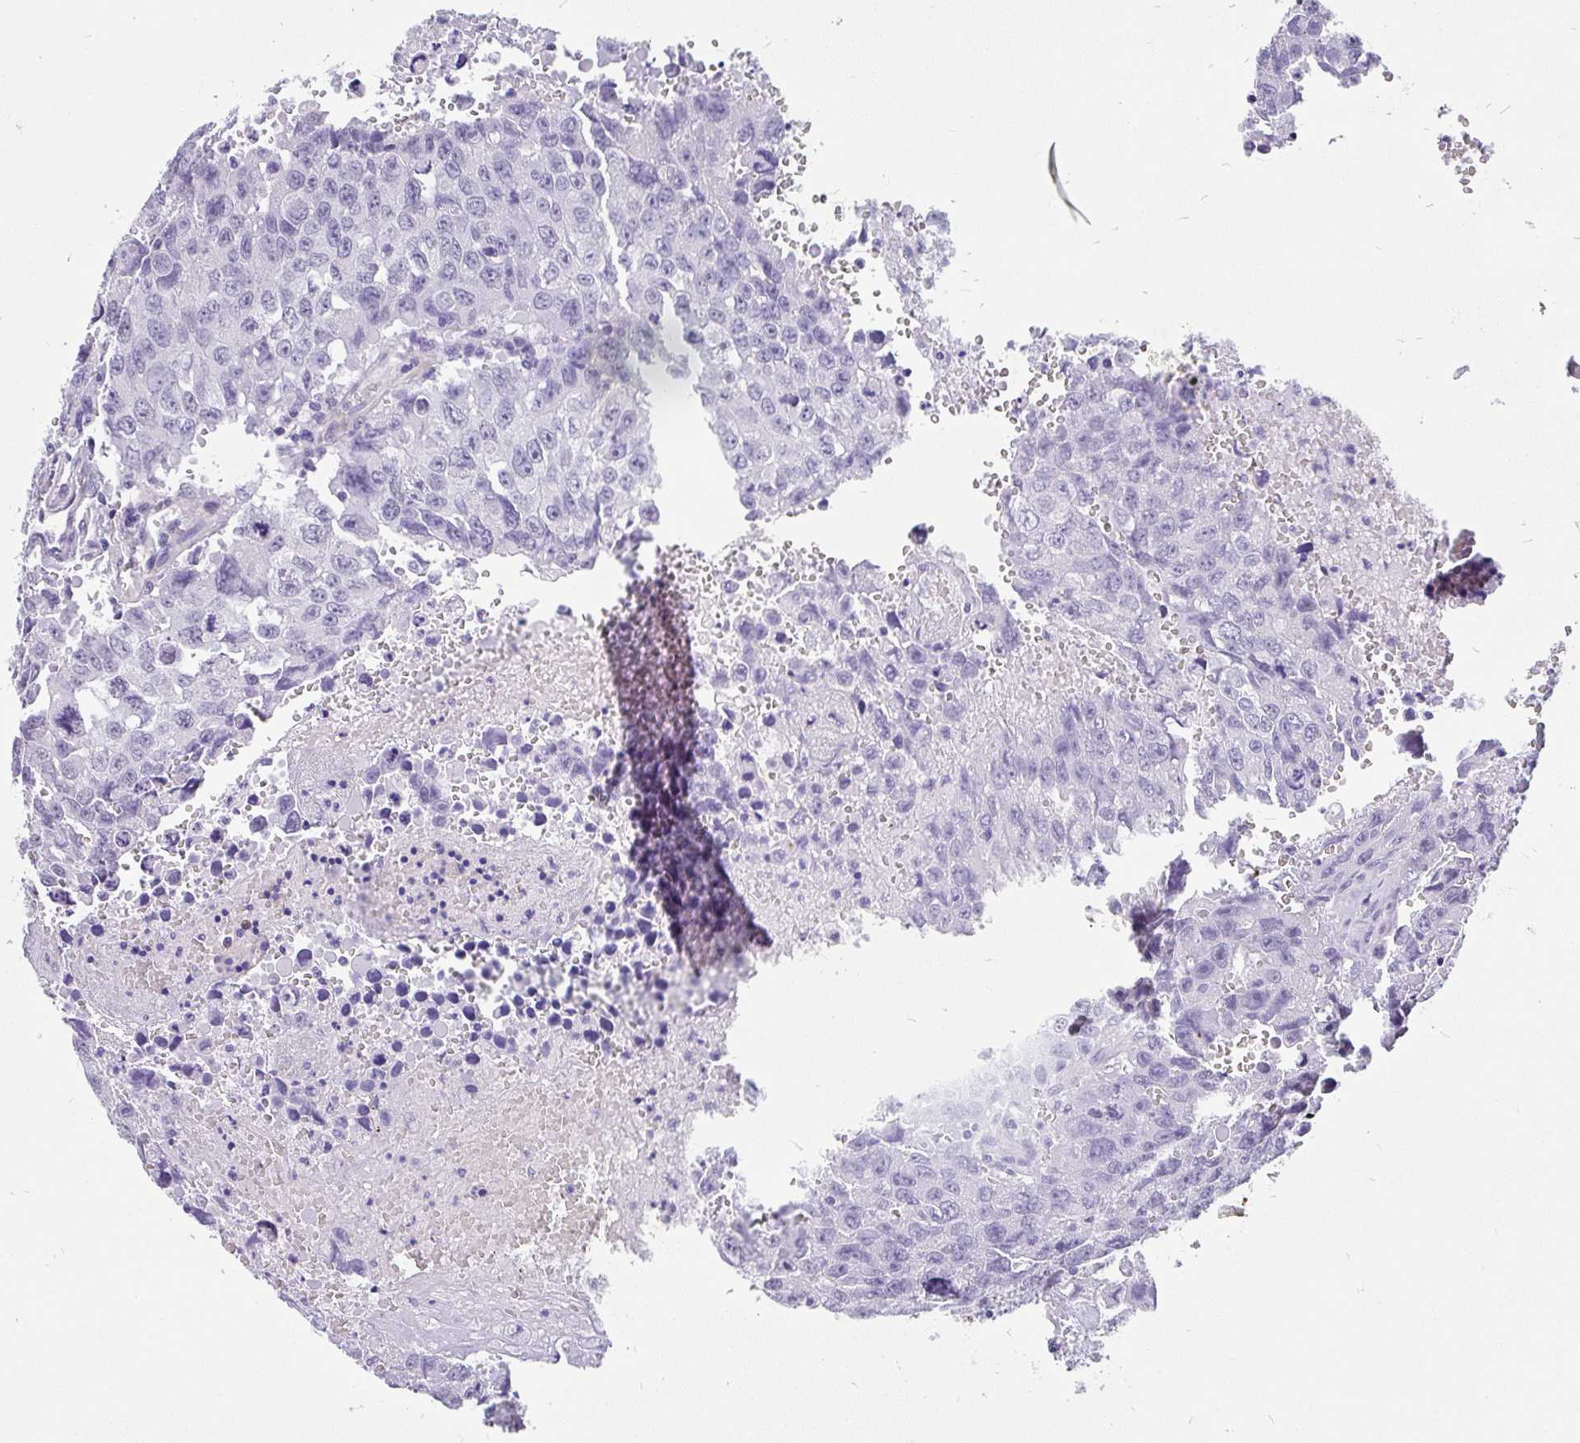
{"staining": {"intensity": "negative", "quantity": "none", "location": "none"}, "tissue": "testis cancer", "cell_type": "Tumor cells", "image_type": "cancer", "snomed": [{"axis": "morphology", "description": "Seminoma, NOS"}, {"axis": "topography", "description": "Testis"}], "caption": "Image shows no protein positivity in tumor cells of testis cancer (seminoma) tissue.", "gene": "EML5", "patient": {"sex": "male", "age": 26}}